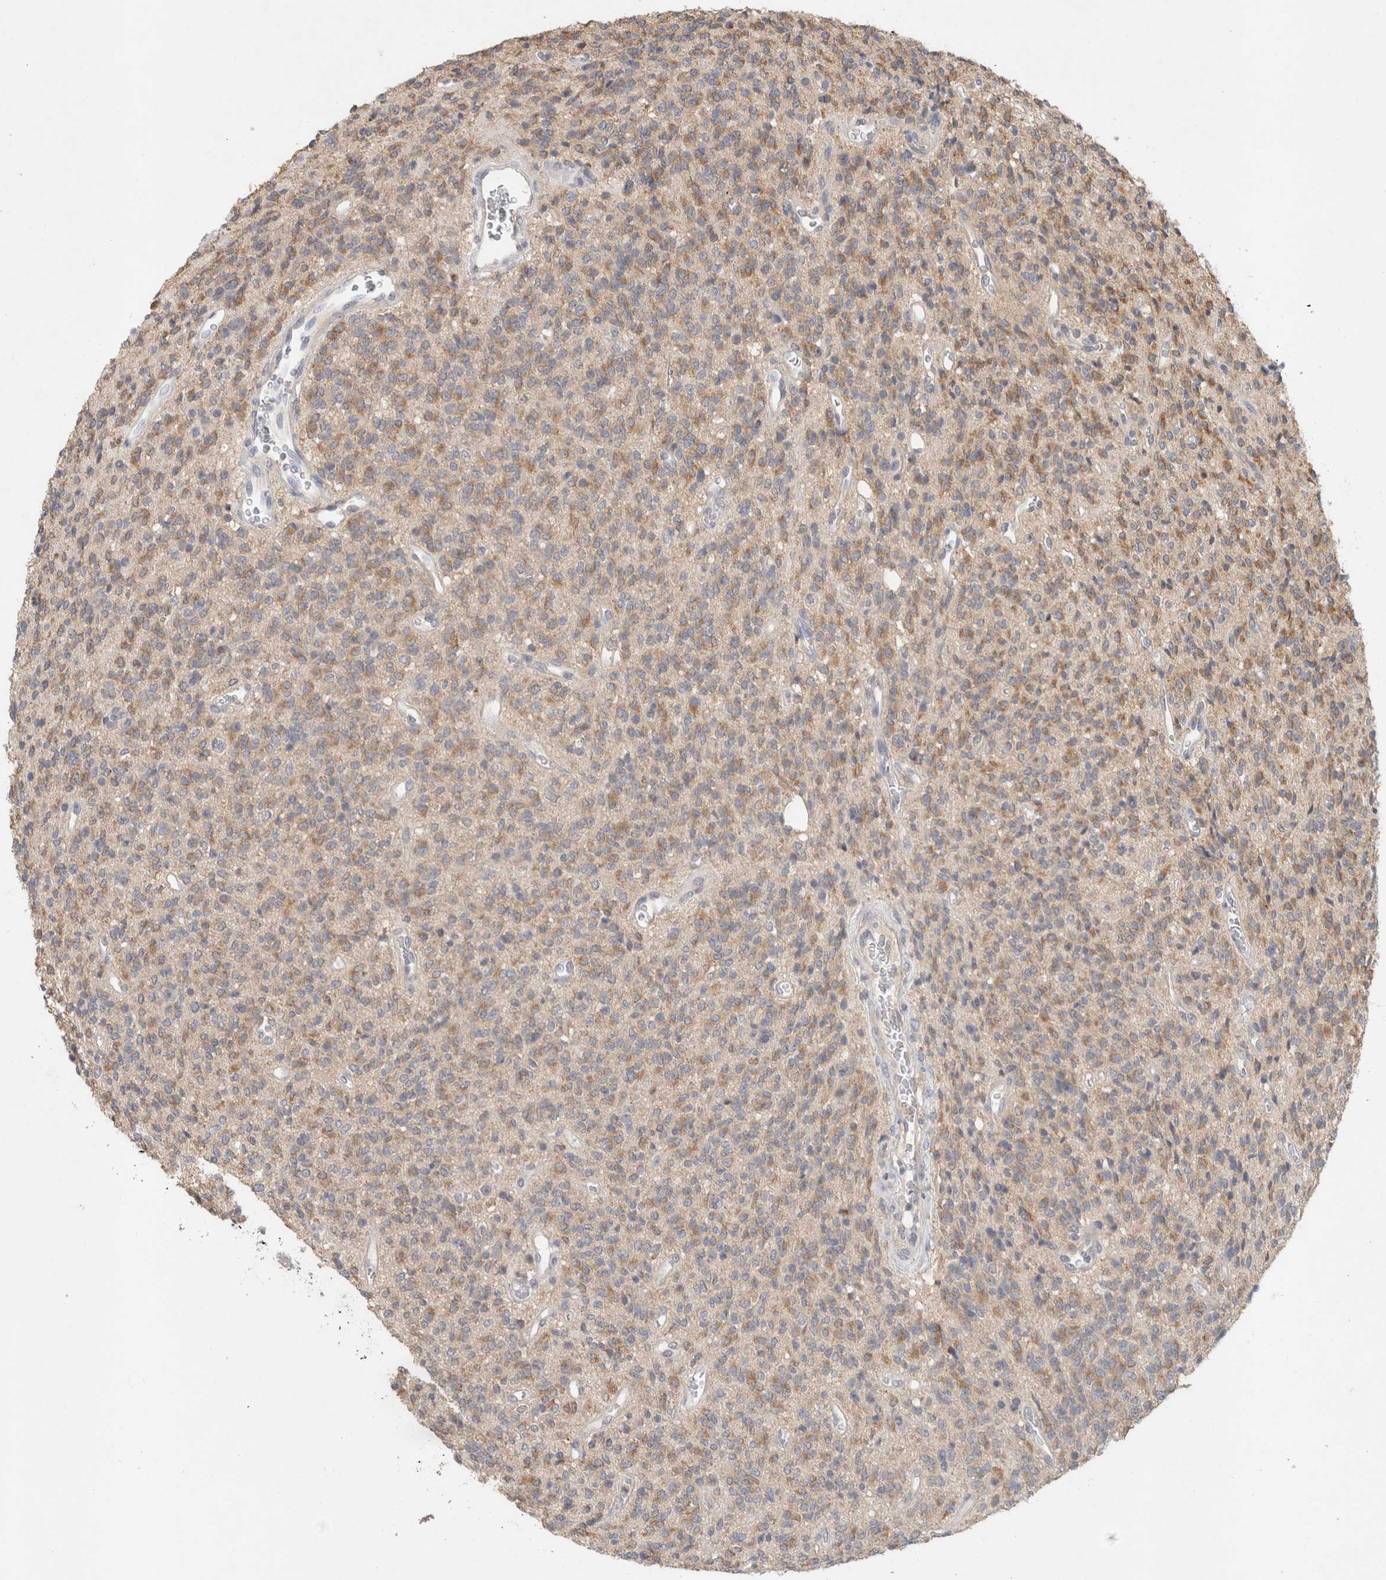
{"staining": {"intensity": "moderate", "quantity": ">75%", "location": "cytoplasmic/membranous"}, "tissue": "glioma", "cell_type": "Tumor cells", "image_type": "cancer", "snomed": [{"axis": "morphology", "description": "Glioma, malignant, High grade"}, {"axis": "topography", "description": "Brain"}], "caption": "Approximately >75% of tumor cells in glioma demonstrate moderate cytoplasmic/membranous protein positivity as visualized by brown immunohistochemical staining.", "gene": "RAB14", "patient": {"sex": "male", "age": 34}}